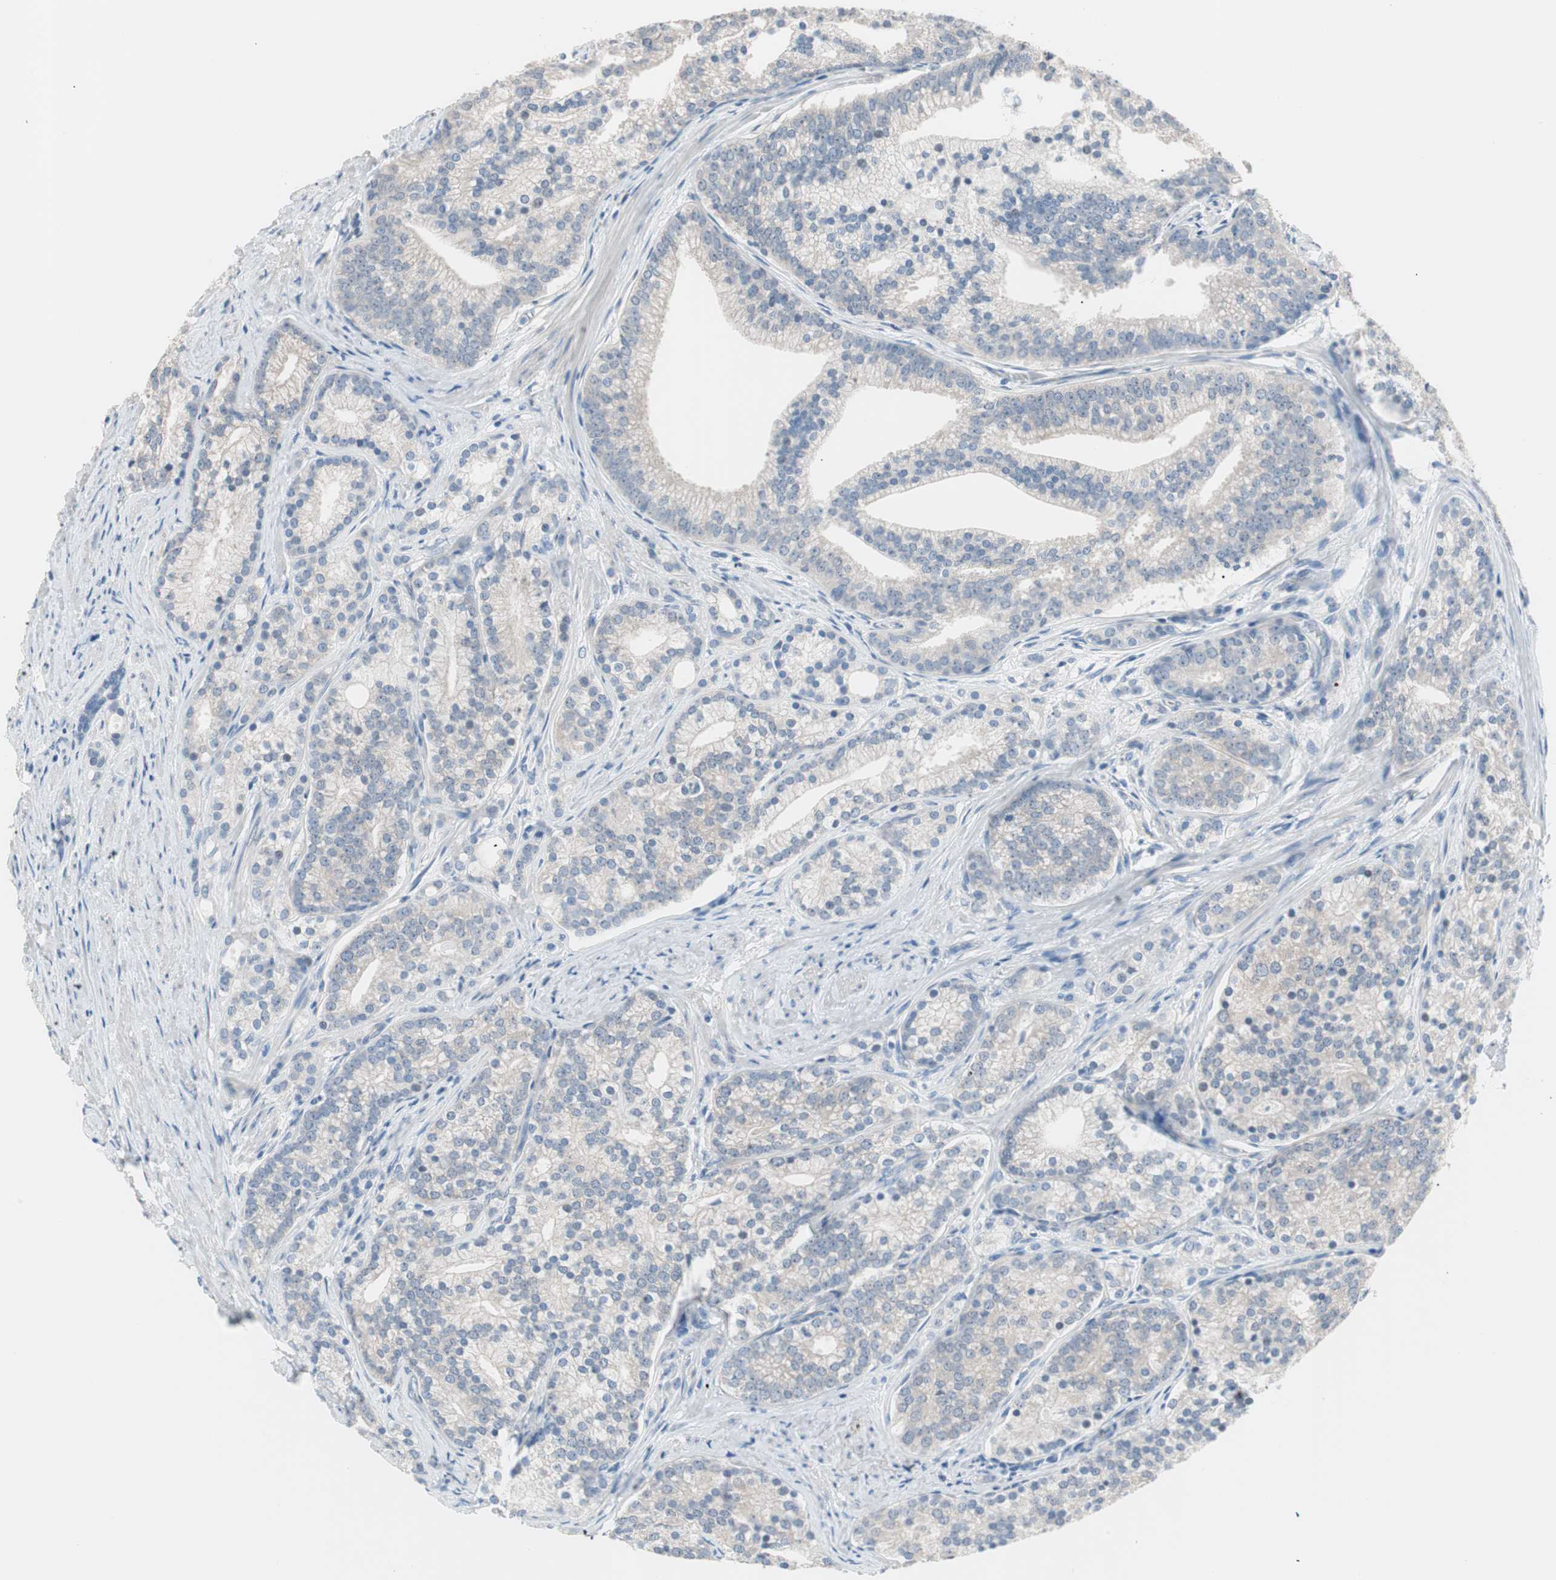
{"staining": {"intensity": "negative", "quantity": "none", "location": "none"}, "tissue": "prostate cancer", "cell_type": "Tumor cells", "image_type": "cancer", "snomed": [{"axis": "morphology", "description": "Adenocarcinoma, Low grade"}, {"axis": "topography", "description": "Prostate"}], "caption": "The histopathology image exhibits no staining of tumor cells in adenocarcinoma (low-grade) (prostate). (DAB (3,3'-diaminobenzidine) immunohistochemistry (IHC), high magnification).", "gene": "VIL1", "patient": {"sex": "male", "age": 71}}